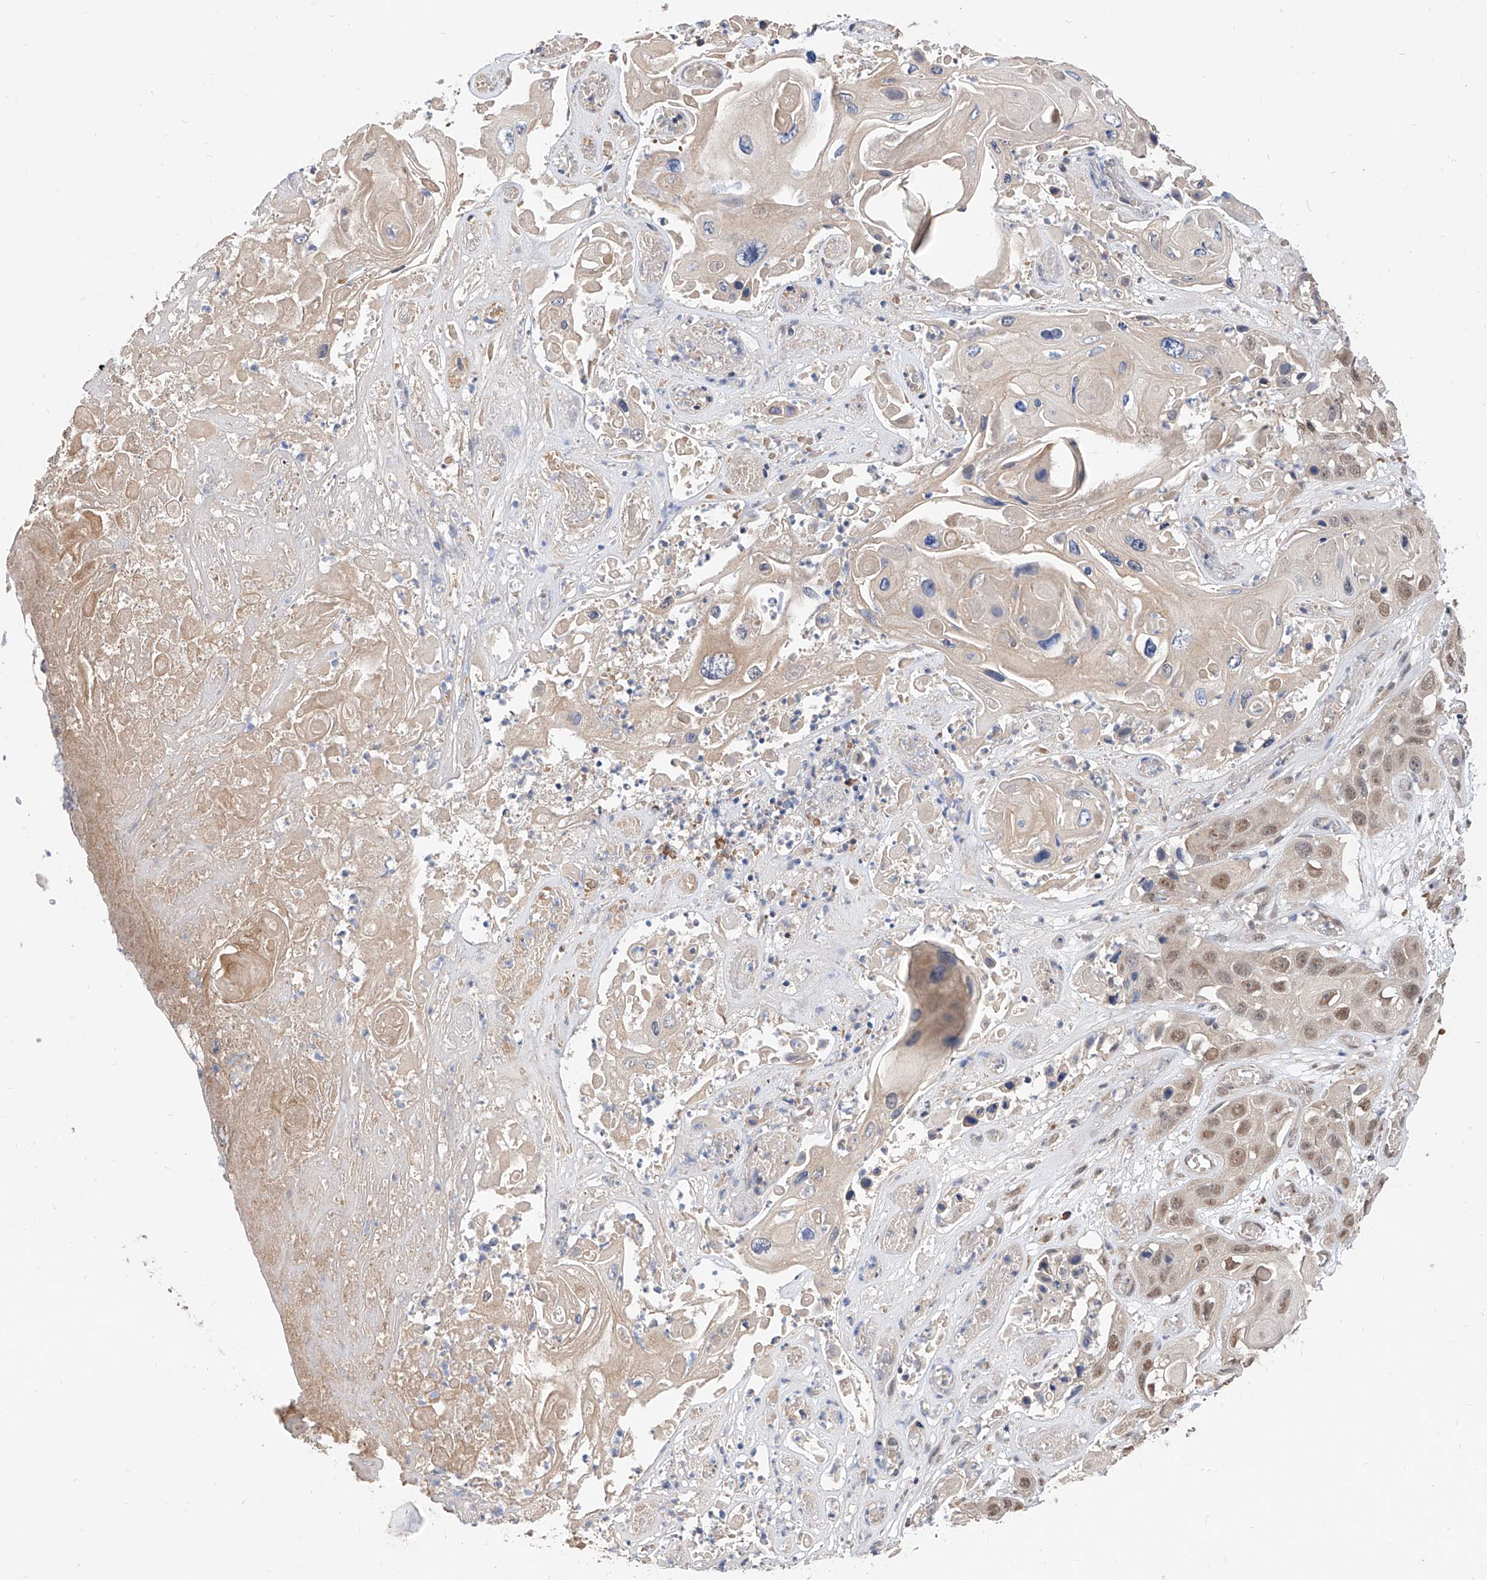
{"staining": {"intensity": "weak", "quantity": ">75%", "location": "nuclear"}, "tissue": "skin cancer", "cell_type": "Tumor cells", "image_type": "cancer", "snomed": [{"axis": "morphology", "description": "Squamous cell carcinoma, NOS"}, {"axis": "topography", "description": "Skin"}], "caption": "DAB (3,3'-diaminobenzidine) immunohistochemical staining of squamous cell carcinoma (skin) reveals weak nuclear protein staining in approximately >75% of tumor cells. The staining is performed using DAB (3,3'-diaminobenzidine) brown chromogen to label protein expression. The nuclei are counter-stained blue using hematoxylin.", "gene": "CARMIL3", "patient": {"sex": "male", "age": 55}}